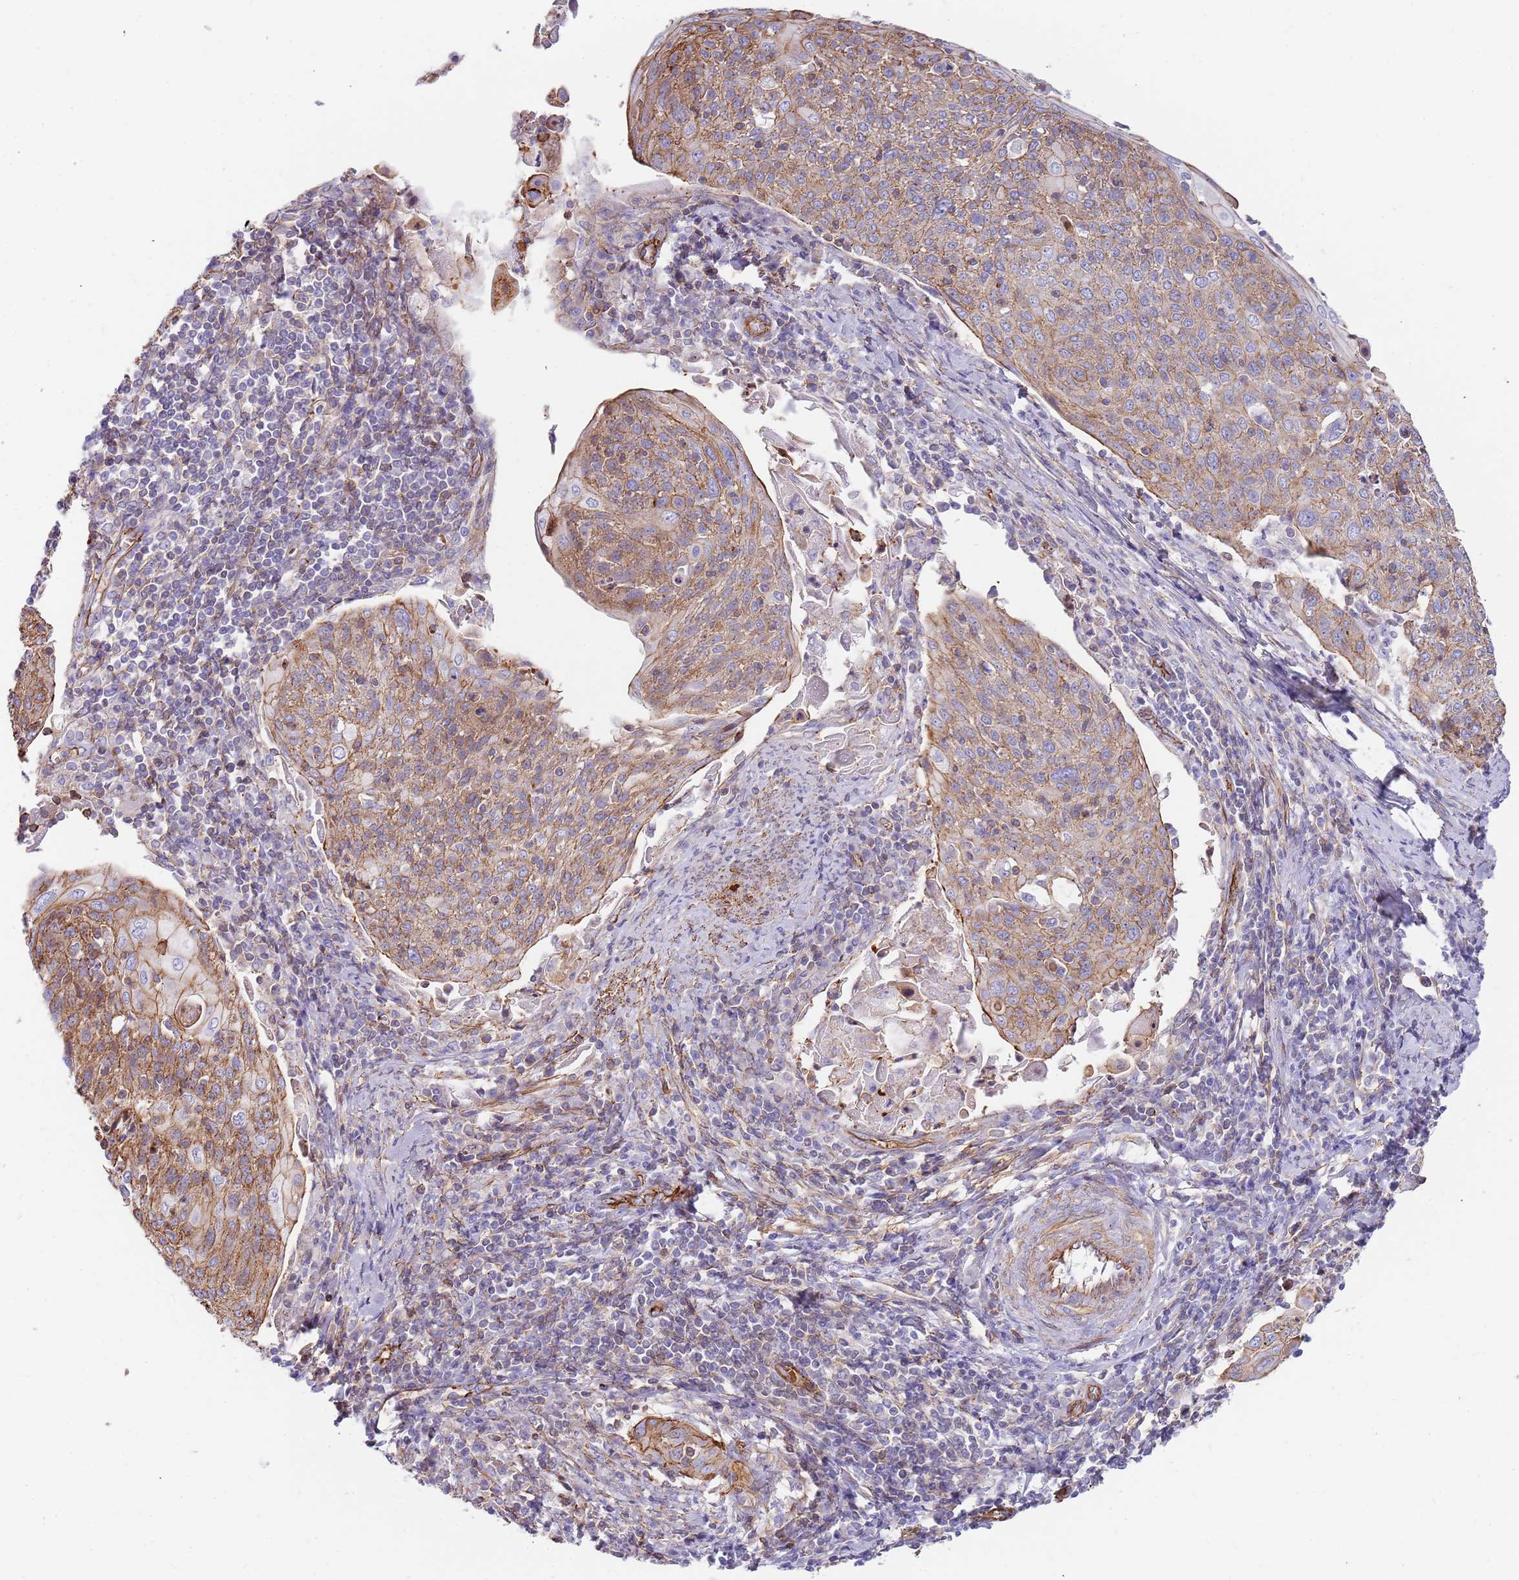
{"staining": {"intensity": "weak", "quantity": ">75%", "location": "cytoplasmic/membranous"}, "tissue": "cervical cancer", "cell_type": "Tumor cells", "image_type": "cancer", "snomed": [{"axis": "morphology", "description": "Squamous cell carcinoma, NOS"}, {"axis": "topography", "description": "Cervix"}], "caption": "This histopathology image reveals cervical squamous cell carcinoma stained with immunohistochemistry to label a protein in brown. The cytoplasmic/membranous of tumor cells show weak positivity for the protein. Nuclei are counter-stained blue.", "gene": "GFRAL", "patient": {"sex": "female", "age": 67}}